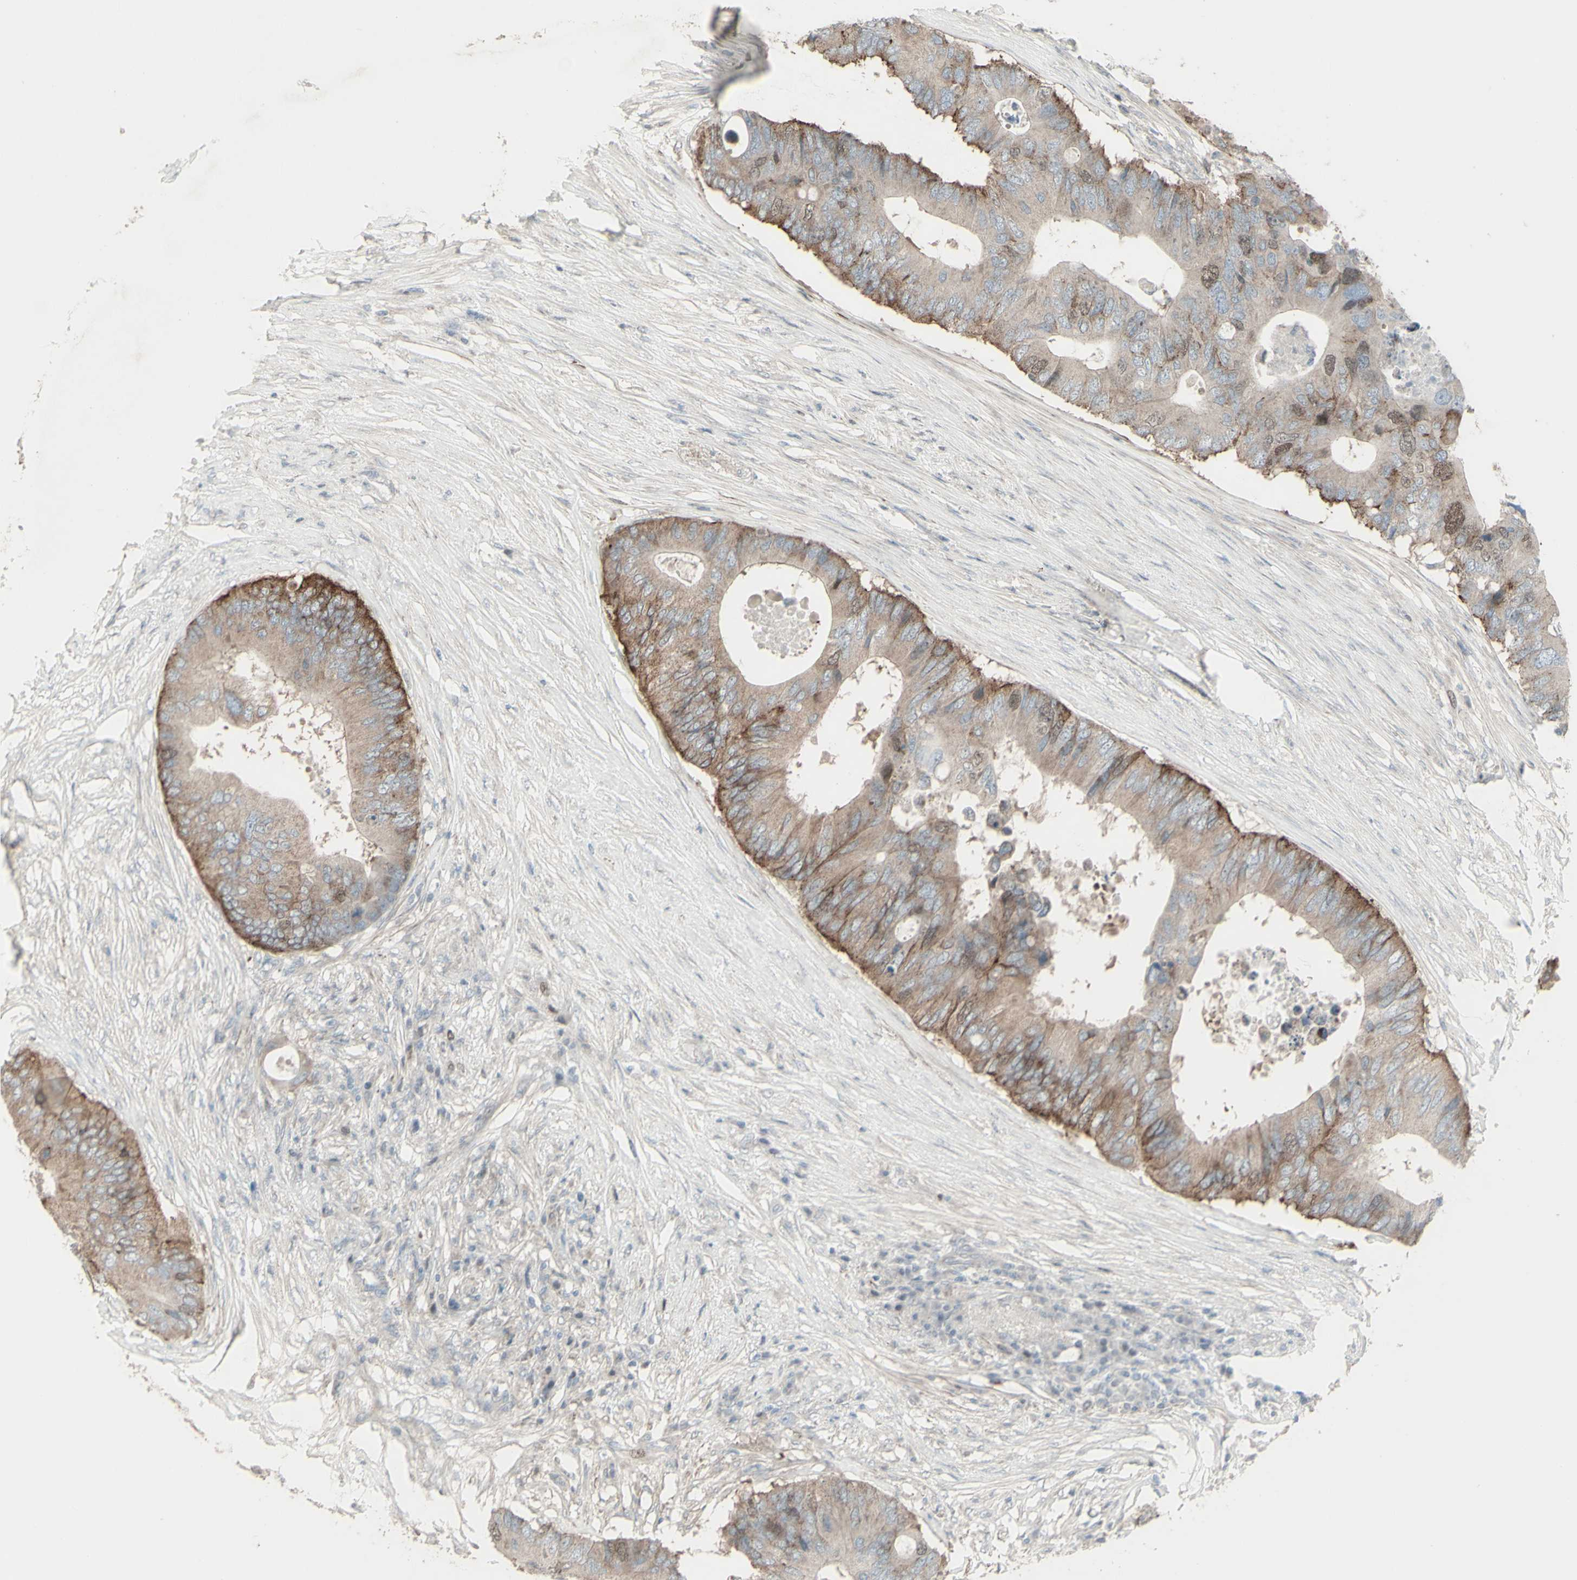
{"staining": {"intensity": "weak", "quantity": ">75%", "location": "cytoplasmic/membranous,nuclear"}, "tissue": "colorectal cancer", "cell_type": "Tumor cells", "image_type": "cancer", "snomed": [{"axis": "morphology", "description": "Adenocarcinoma, NOS"}, {"axis": "topography", "description": "Colon"}], "caption": "Protein staining shows weak cytoplasmic/membranous and nuclear staining in about >75% of tumor cells in adenocarcinoma (colorectal).", "gene": "GMNN", "patient": {"sex": "male", "age": 71}}